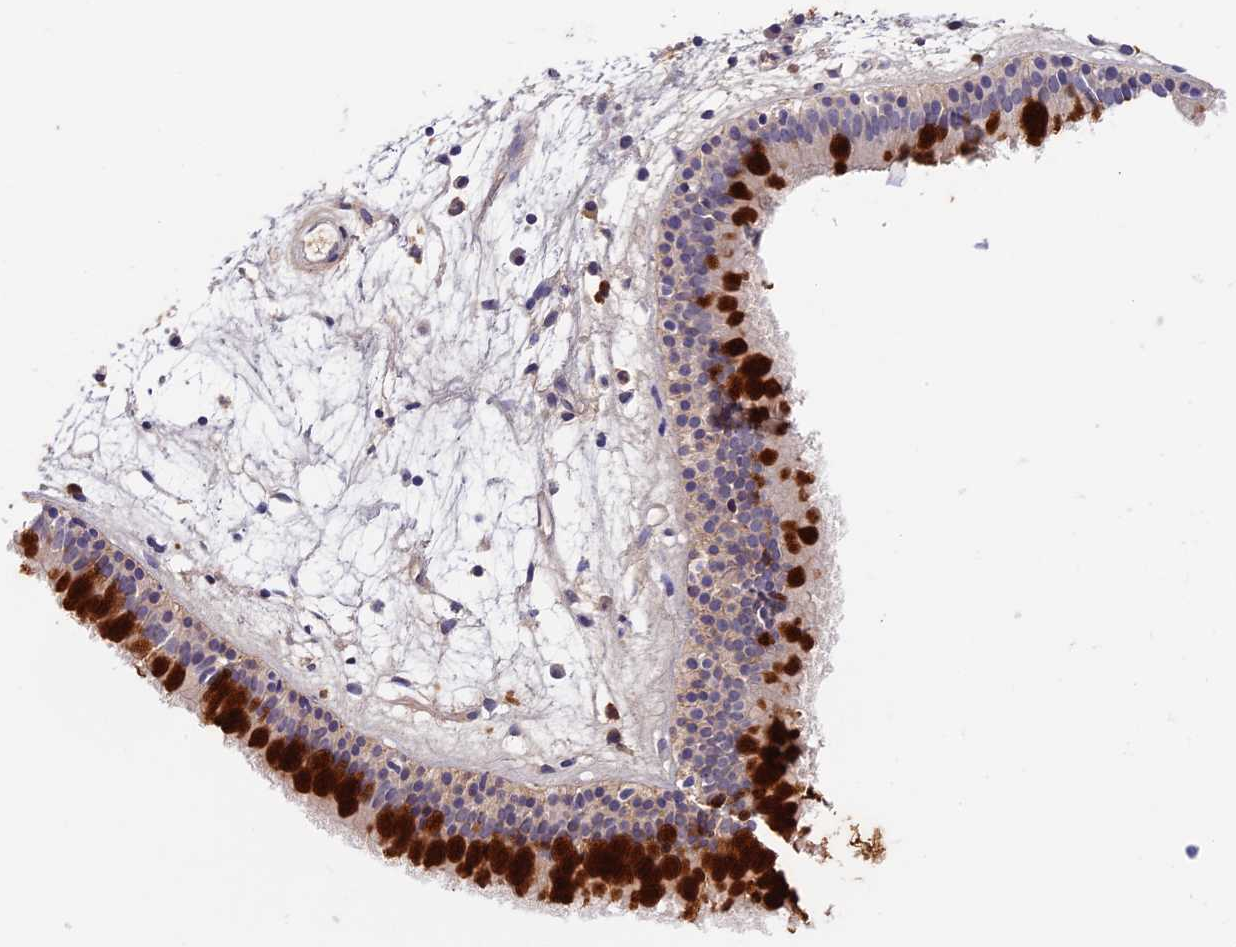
{"staining": {"intensity": "strong", "quantity": "25%-75%", "location": "cytoplasmic/membranous"}, "tissue": "nasopharynx", "cell_type": "Respiratory epithelial cells", "image_type": "normal", "snomed": [{"axis": "morphology", "description": "Normal tissue, NOS"}, {"axis": "topography", "description": "Nasopharynx"}], "caption": "Nasopharynx was stained to show a protein in brown. There is high levels of strong cytoplasmic/membranous staining in approximately 25%-75% of respiratory epithelial cells. Using DAB (3,3'-diaminobenzidine) (brown) and hematoxylin (blue) stains, captured at high magnification using brightfield microscopy.", "gene": "ADGRD1", "patient": {"sex": "male", "age": 82}}